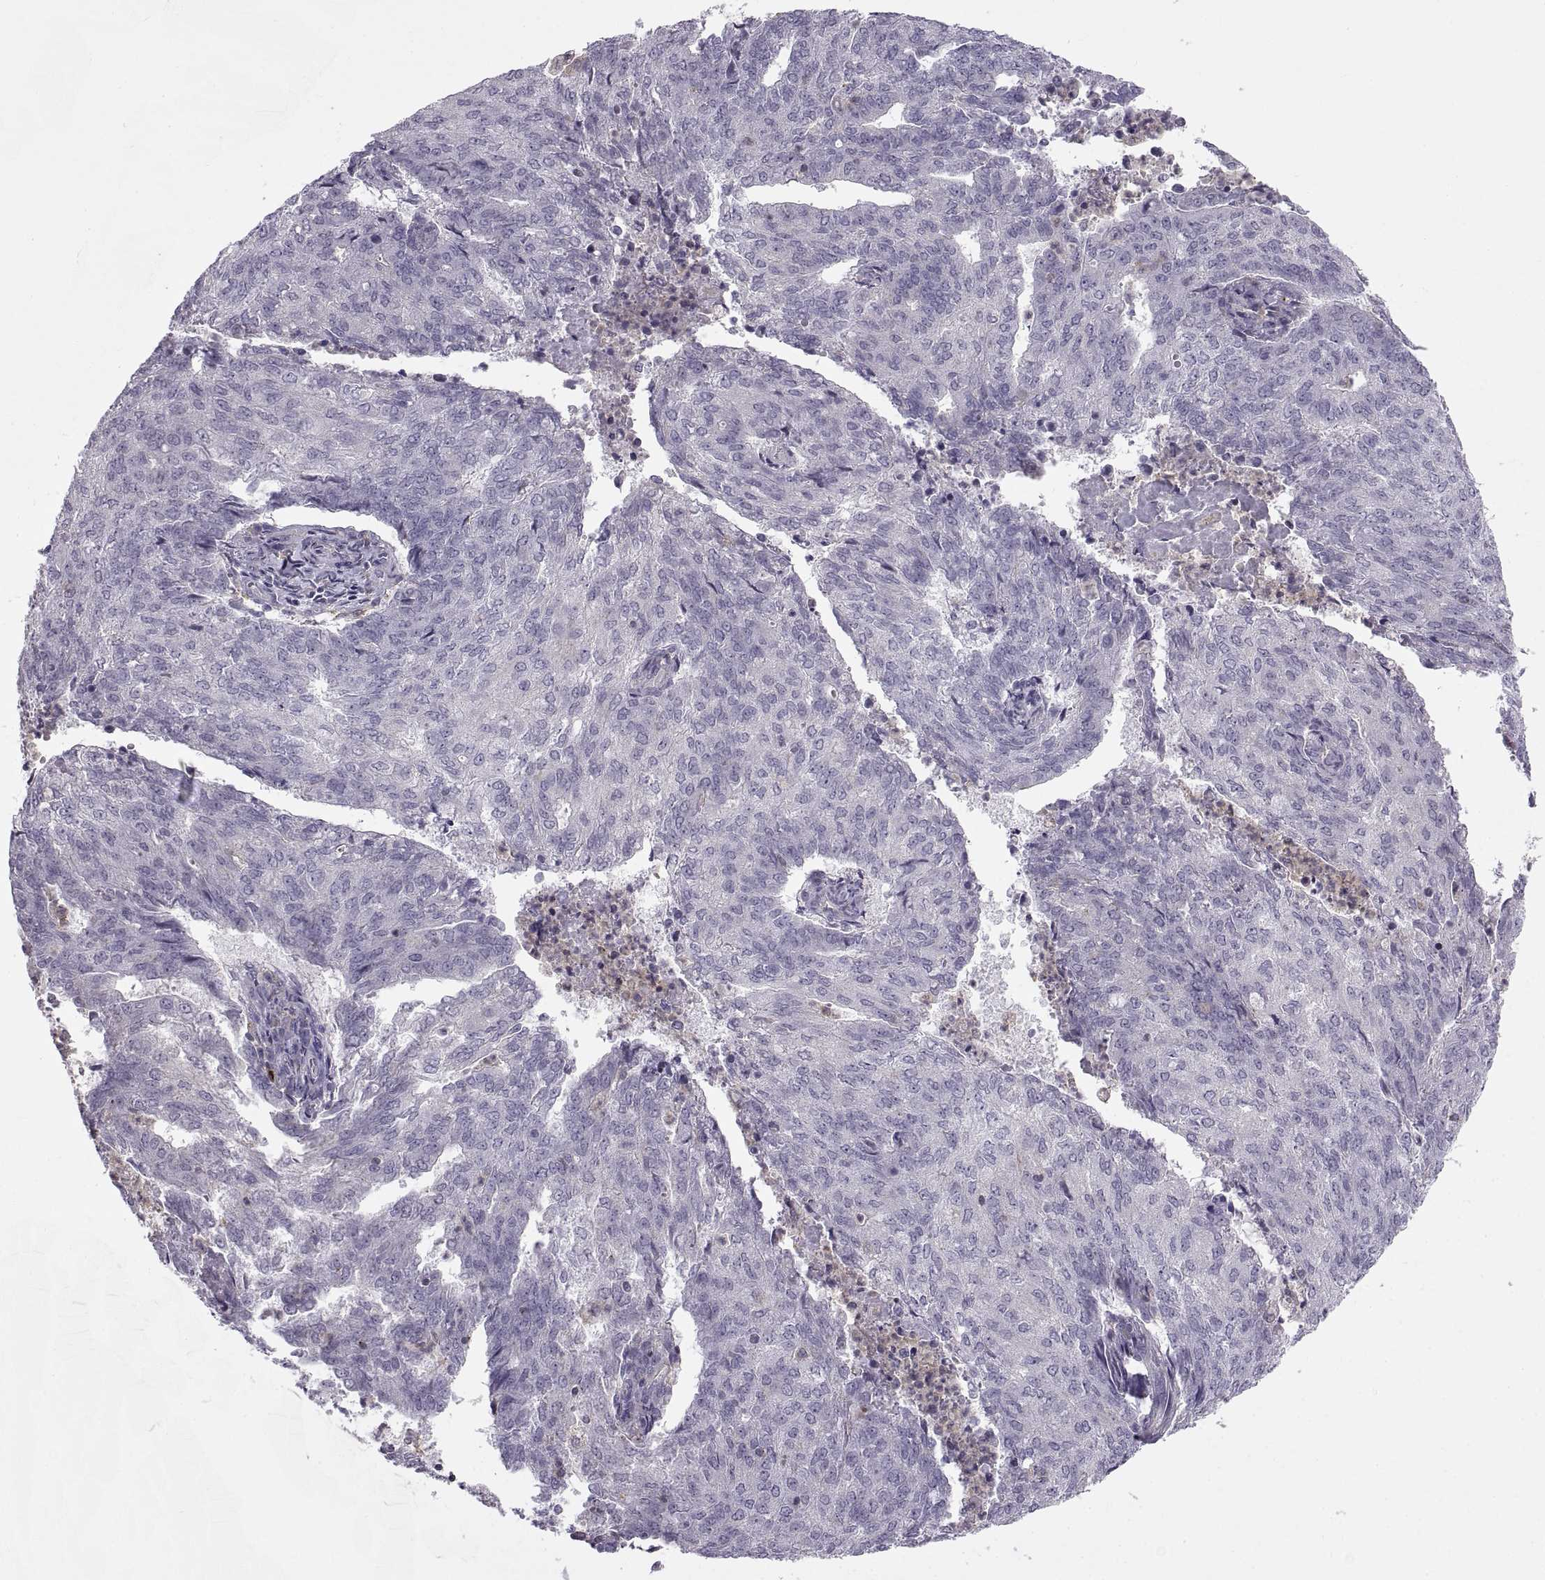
{"staining": {"intensity": "negative", "quantity": "none", "location": "none"}, "tissue": "endometrial cancer", "cell_type": "Tumor cells", "image_type": "cancer", "snomed": [{"axis": "morphology", "description": "Adenocarcinoma, NOS"}, {"axis": "topography", "description": "Endometrium"}], "caption": "DAB immunohistochemical staining of endometrial cancer (adenocarcinoma) exhibits no significant staining in tumor cells. (Stains: DAB (3,3'-diaminobenzidine) immunohistochemistry with hematoxylin counter stain, Microscopy: brightfield microscopy at high magnification).", "gene": "RALB", "patient": {"sex": "female", "age": 82}}